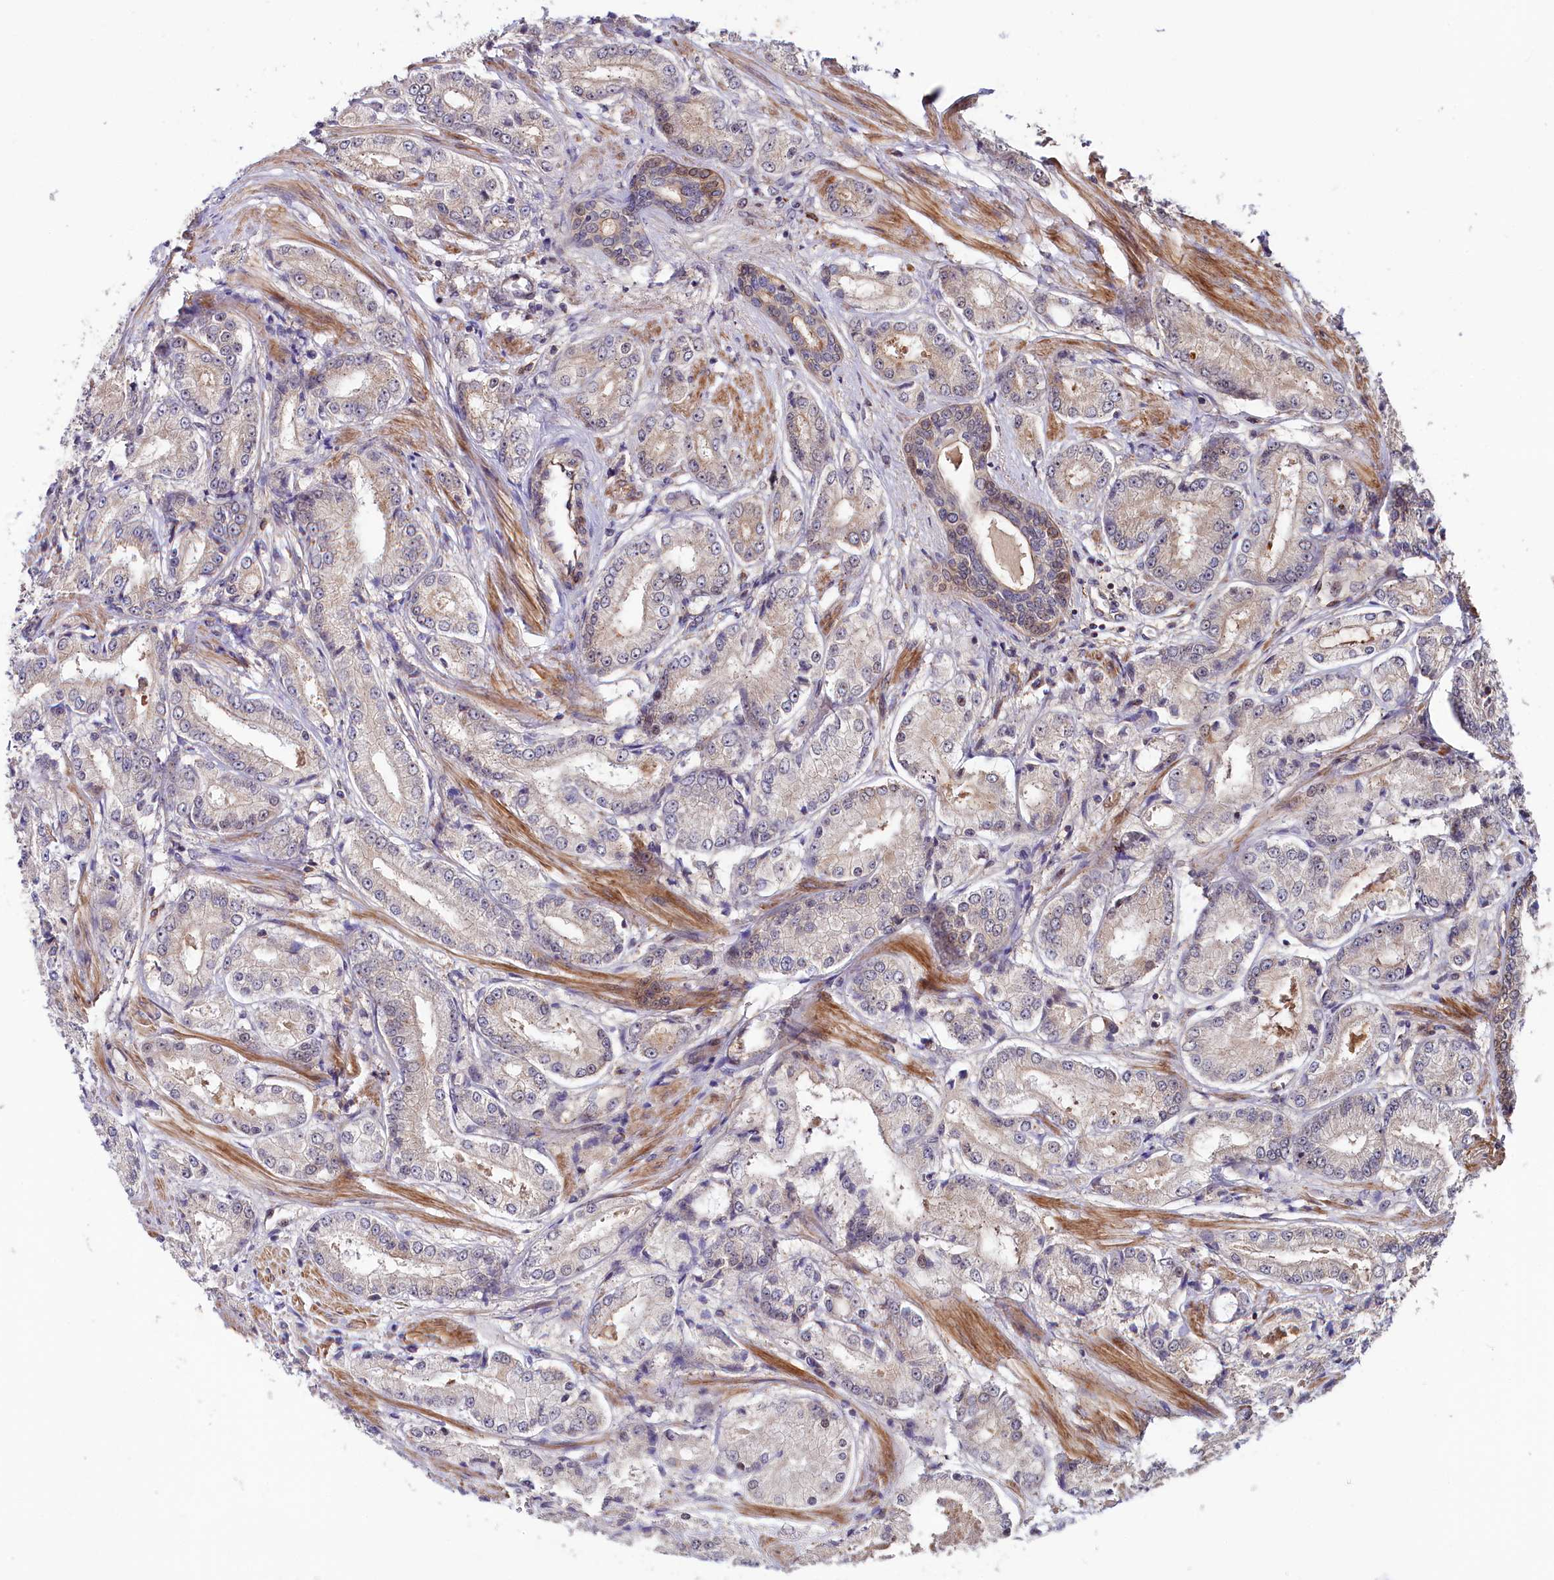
{"staining": {"intensity": "negative", "quantity": "none", "location": "none"}, "tissue": "prostate cancer", "cell_type": "Tumor cells", "image_type": "cancer", "snomed": [{"axis": "morphology", "description": "Adenocarcinoma, High grade"}, {"axis": "topography", "description": "Prostate"}], "caption": "This is an immunohistochemistry photomicrograph of prostate adenocarcinoma (high-grade). There is no staining in tumor cells.", "gene": "NEDD1", "patient": {"sex": "male", "age": 59}}